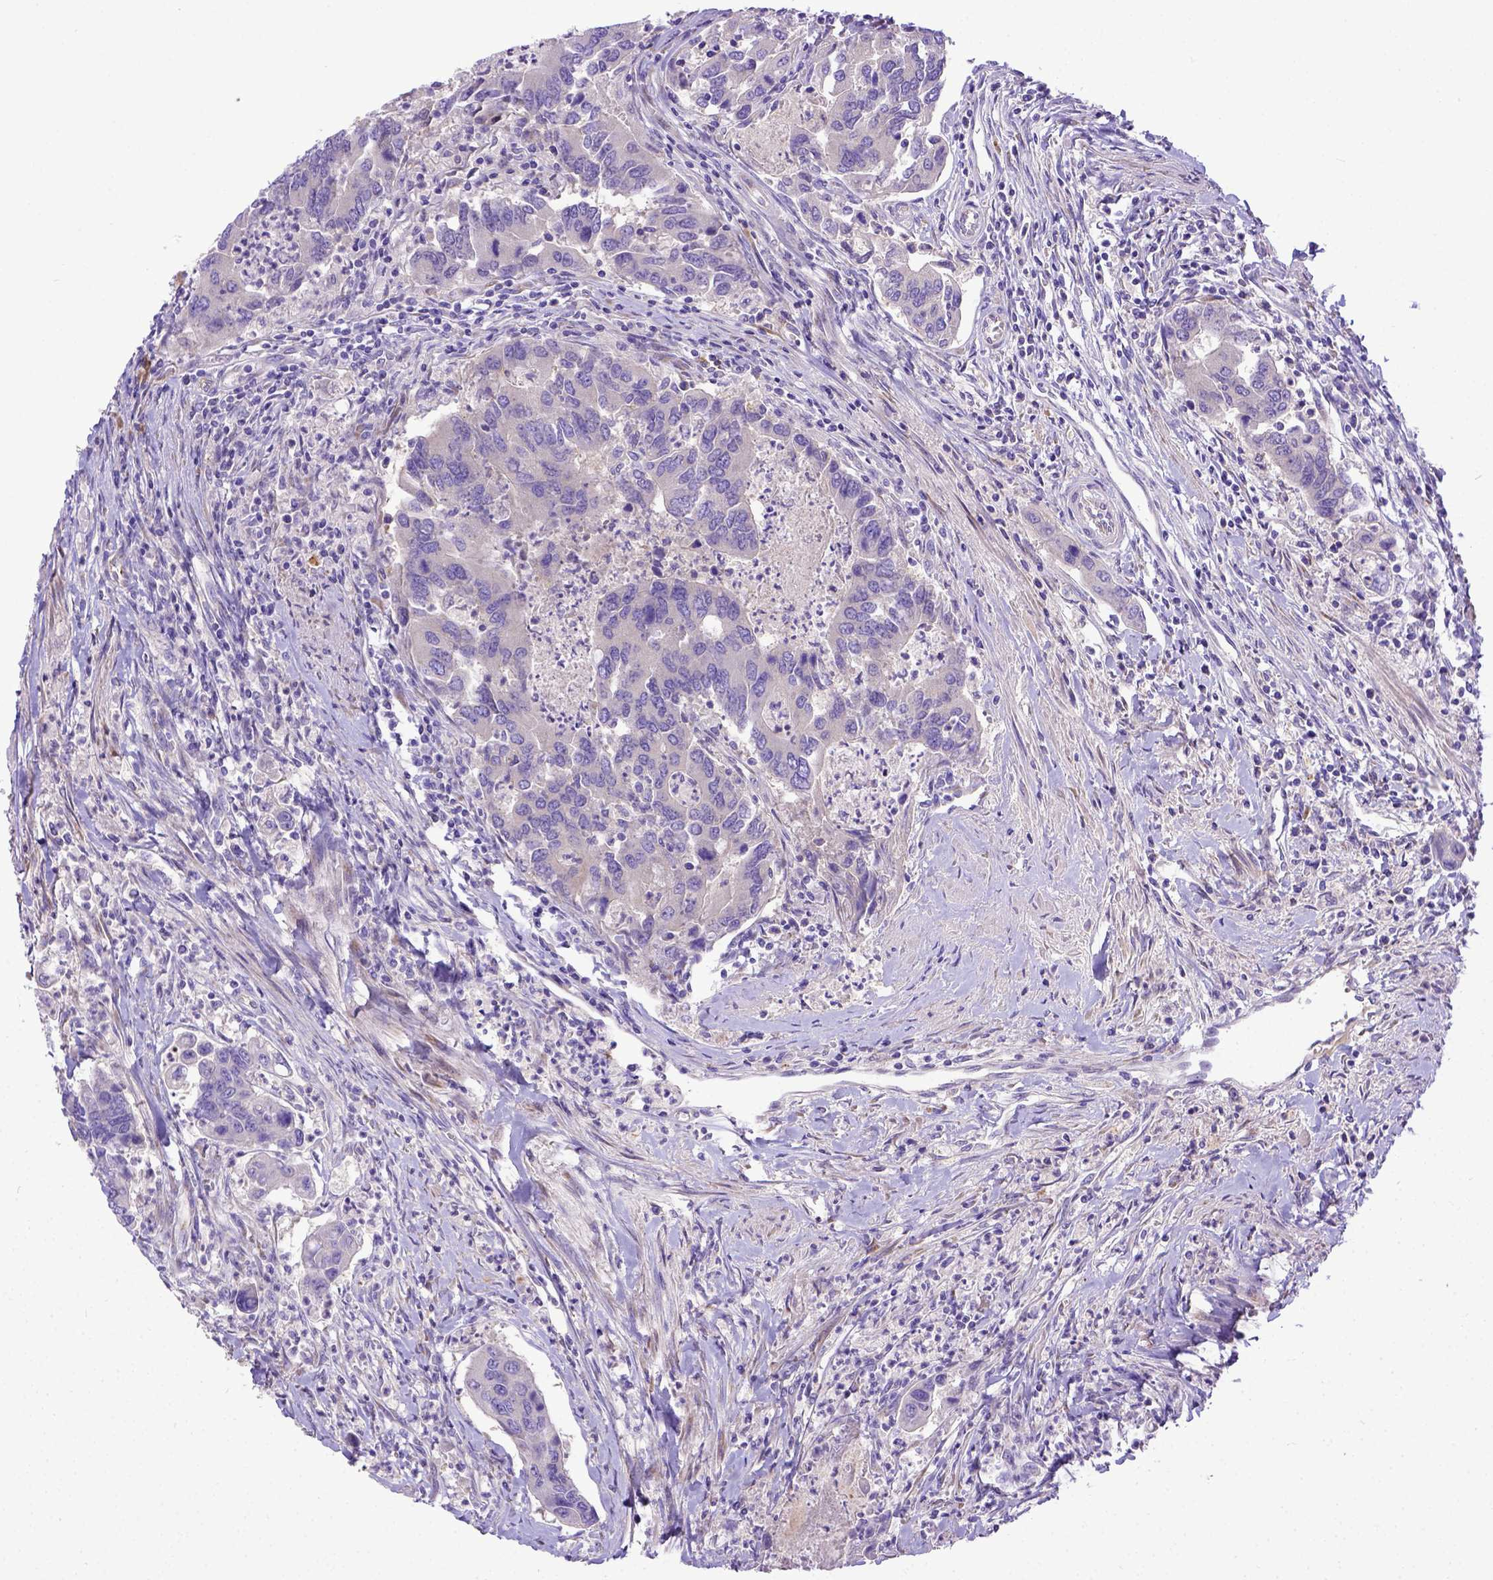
{"staining": {"intensity": "negative", "quantity": "none", "location": "none"}, "tissue": "colorectal cancer", "cell_type": "Tumor cells", "image_type": "cancer", "snomed": [{"axis": "morphology", "description": "Adenocarcinoma, NOS"}, {"axis": "topography", "description": "Colon"}], "caption": "IHC micrograph of neoplastic tissue: colorectal adenocarcinoma stained with DAB (3,3'-diaminobenzidine) displays no significant protein expression in tumor cells. (Brightfield microscopy of DAB (3,3'-diaminobenzidine) immunohistochemistry at high magnification).", "gene": "CFAP300", "patient": {"sex": "female", "age": 67}}